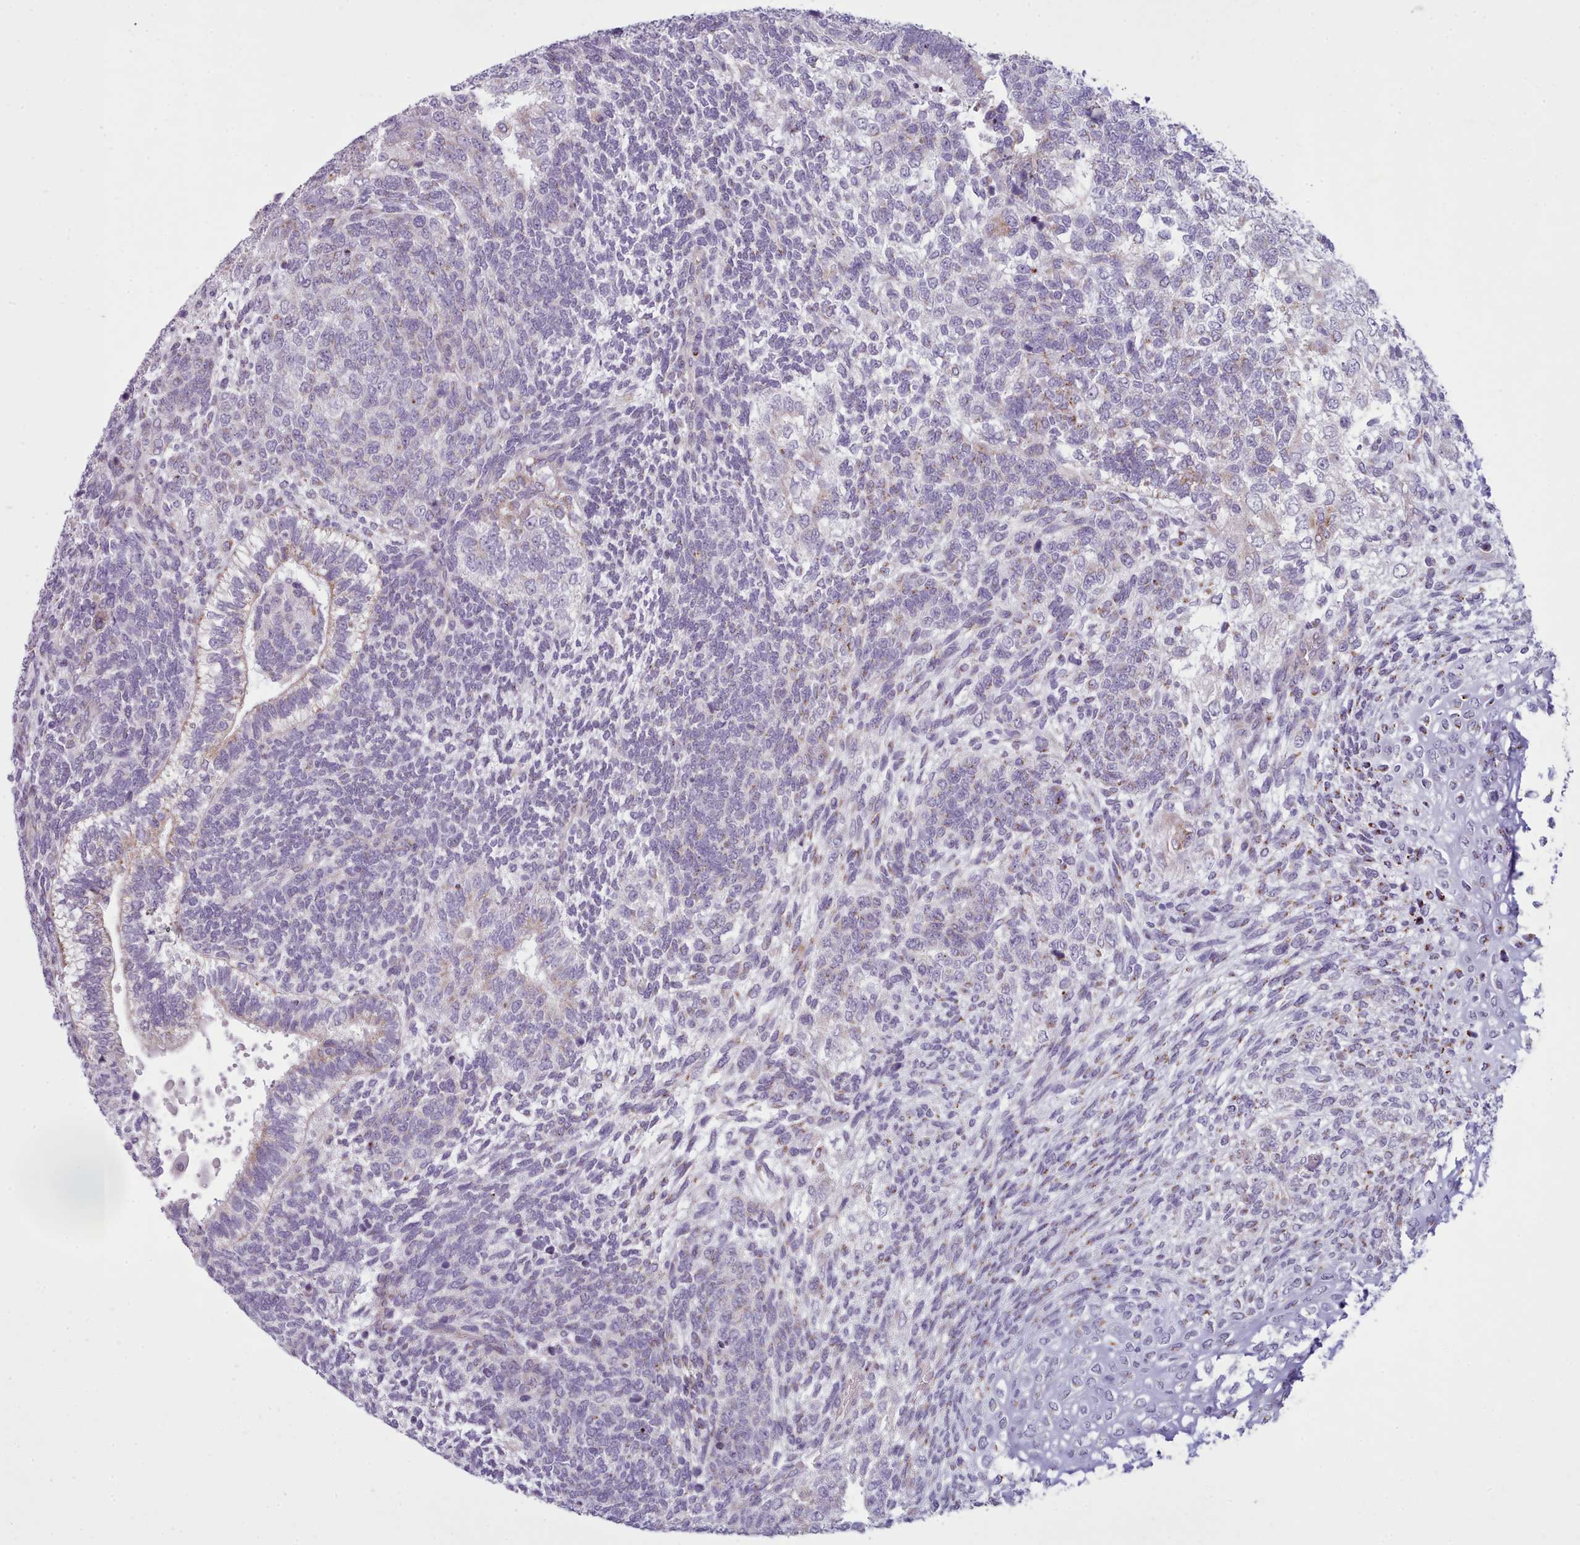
{"staining": {"intensity": "weak", "quantity": "<25%", "location": "cytoplasmic/membranous"}, "tissue": "testis cancer", "cell_type": "Tumor cells", "image_type": "cancer", "snomed": [{"axis": "morphology", "description": "Carcinoma, Embryonal, NOS"}, {"axis": "topography", "description": "Testis"}], "caption": "Human testis cancer stained for a protein using immunohistochemistry displays no expression in tumor cells.", "gene": "SLC52A3", "patient": {"sex": "male", "age": 23}}